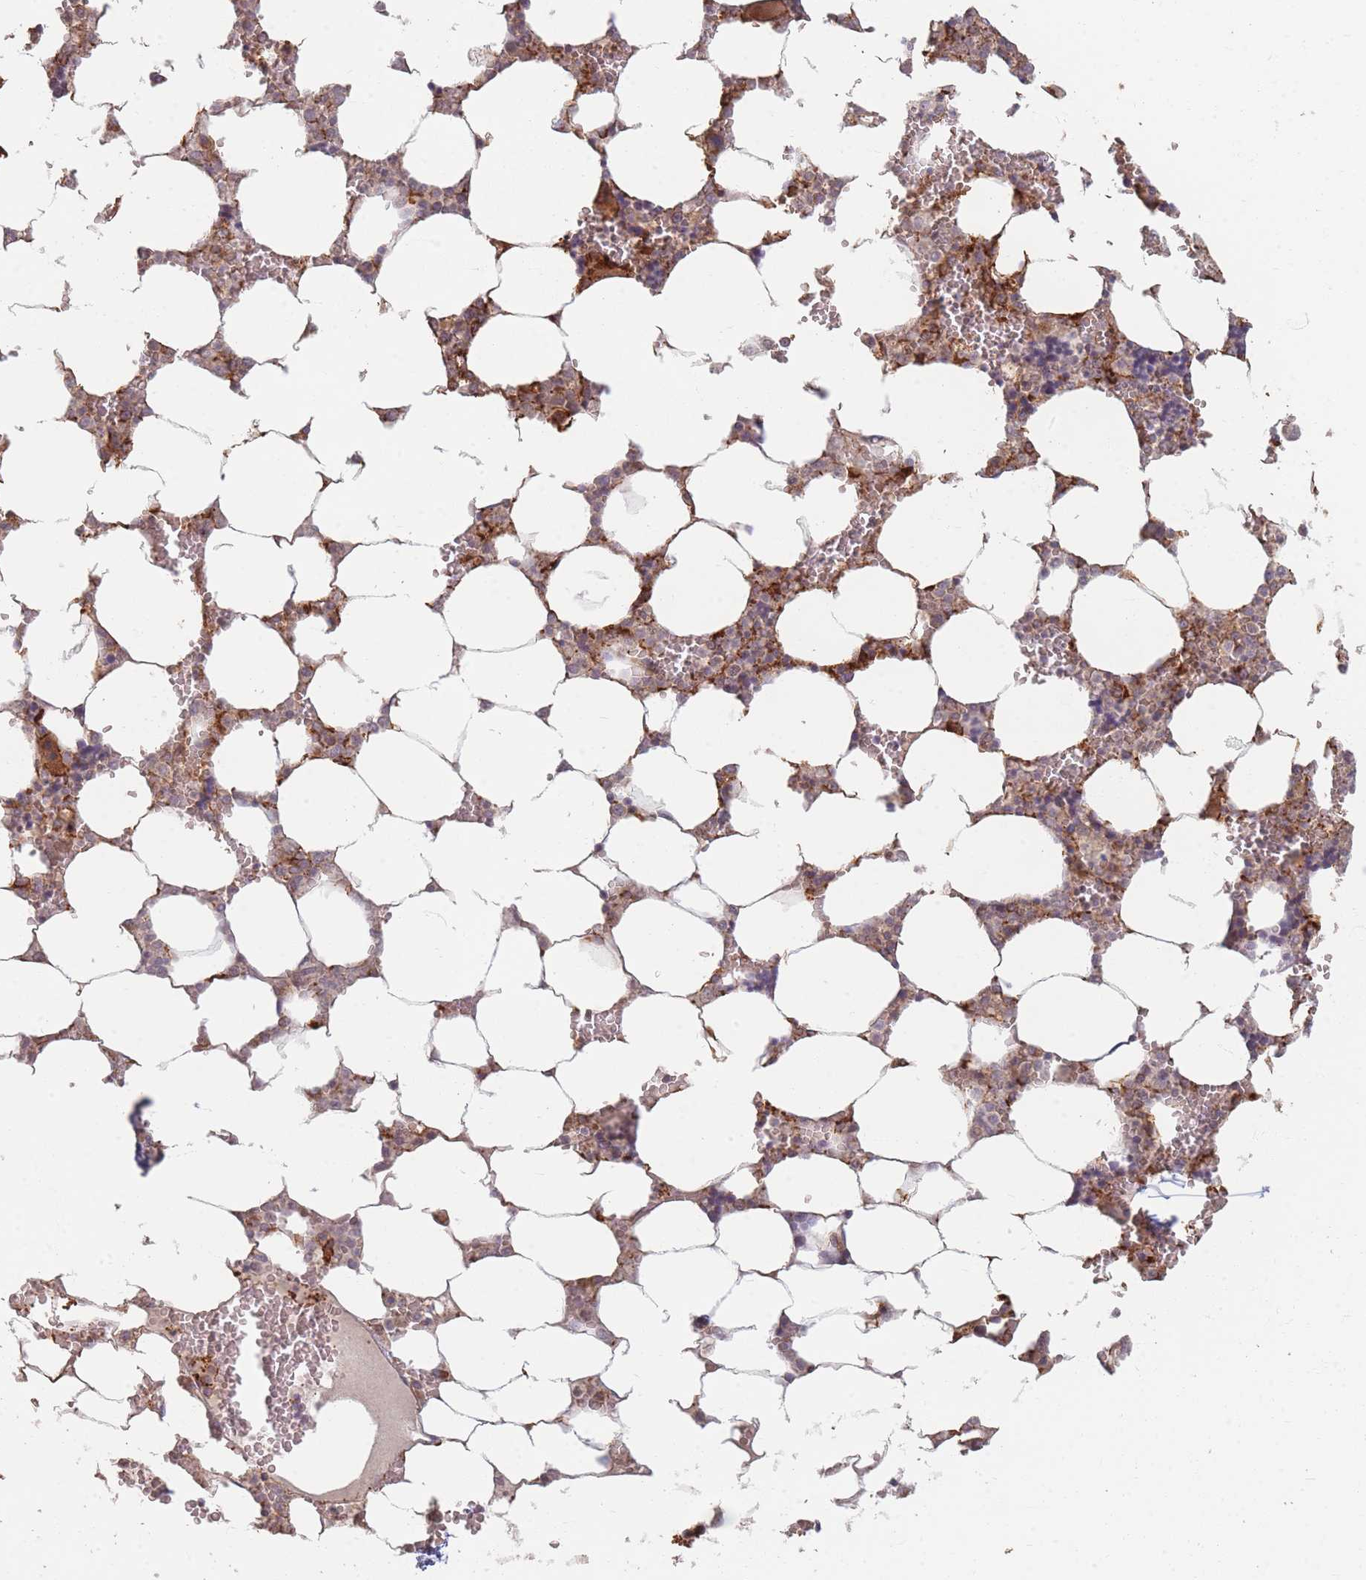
{"staining": {"intensity": "strong", "quantity": "<25%", "location": "cytoplasmic/membranous"}, "tissue": "bone marrow", "cell_type": "Hematopoietic cells", "image_type": "normal", "snomed": [{"axis": "morphology", "description": "Normal tissue, NOS"}, {"axis": "topography", "description": "Bone marrow"}], "caption": "Immunohistochemistry histopathology image of benign bone marrow: bone marrow stained using immunohistochemistry shows medium levels of strong protein expression localized specifically in the cytoplasmic/membranous of hematopoietic cells, appearing as a cytoplasmic/membranous brown color.", "gene": "MRPS6", "patient": {"sex": "male", "age": 64}}